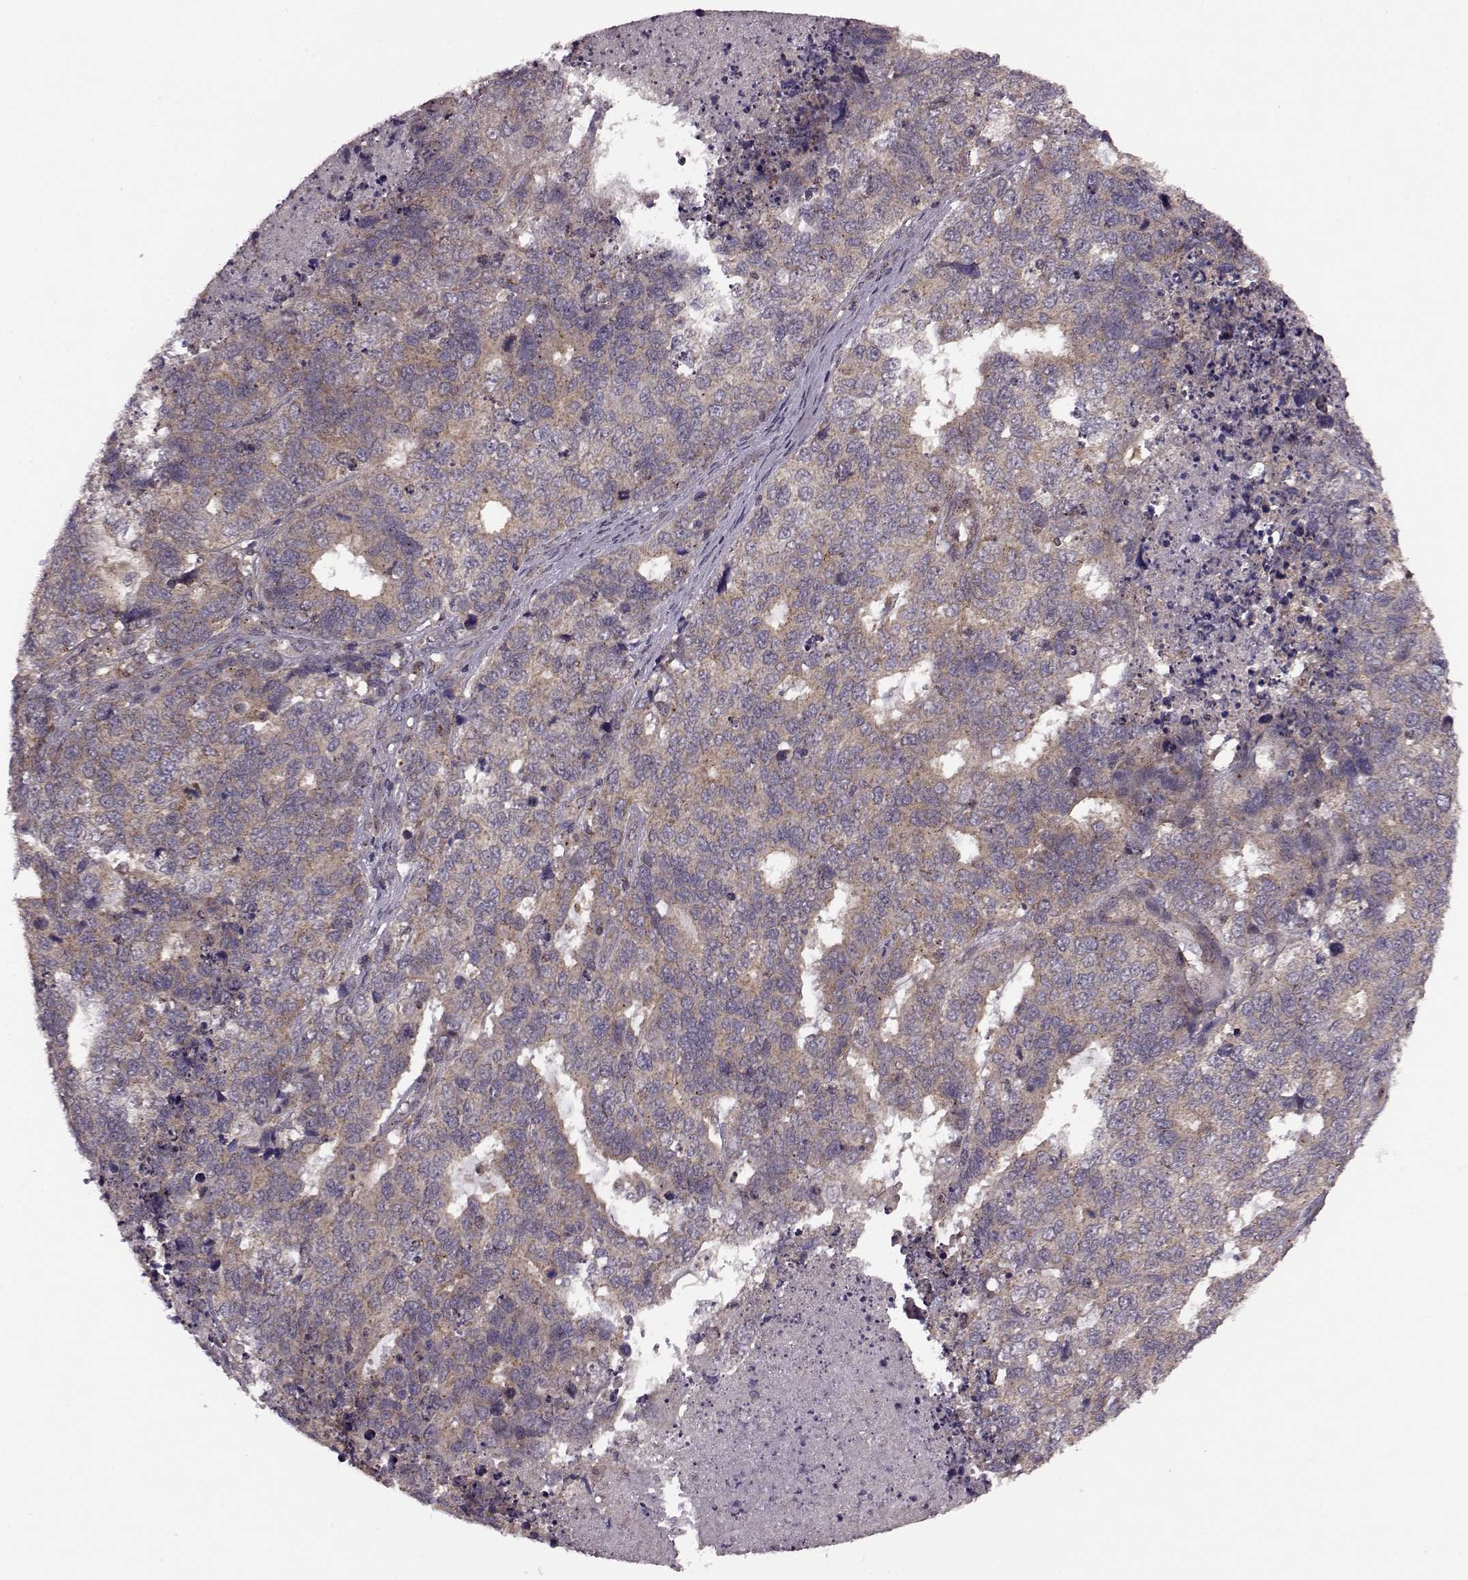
{"staining": {"intensity": "moderate", "quantity": "25%-75%", "location": "cytoplasmic/membranous"}, "tissue": "cervical cancer", "cell_type": "Tumor cells", "image_type": "cancer", "snomed": [{"axis": "morphology", "description": "Squamous cell carcinoma, NOS"}, {"axis": "topography", "description": "Cervix"}], "caption": "Protein analysis of cervical cancer (squamous cell carcinoma) tissue displays moderate cytoplasmic/membranous positivity in about 25%-75% of tumor cells.", "gene": "FNIP2", "patient": {"sex": "female", "age": 63}}